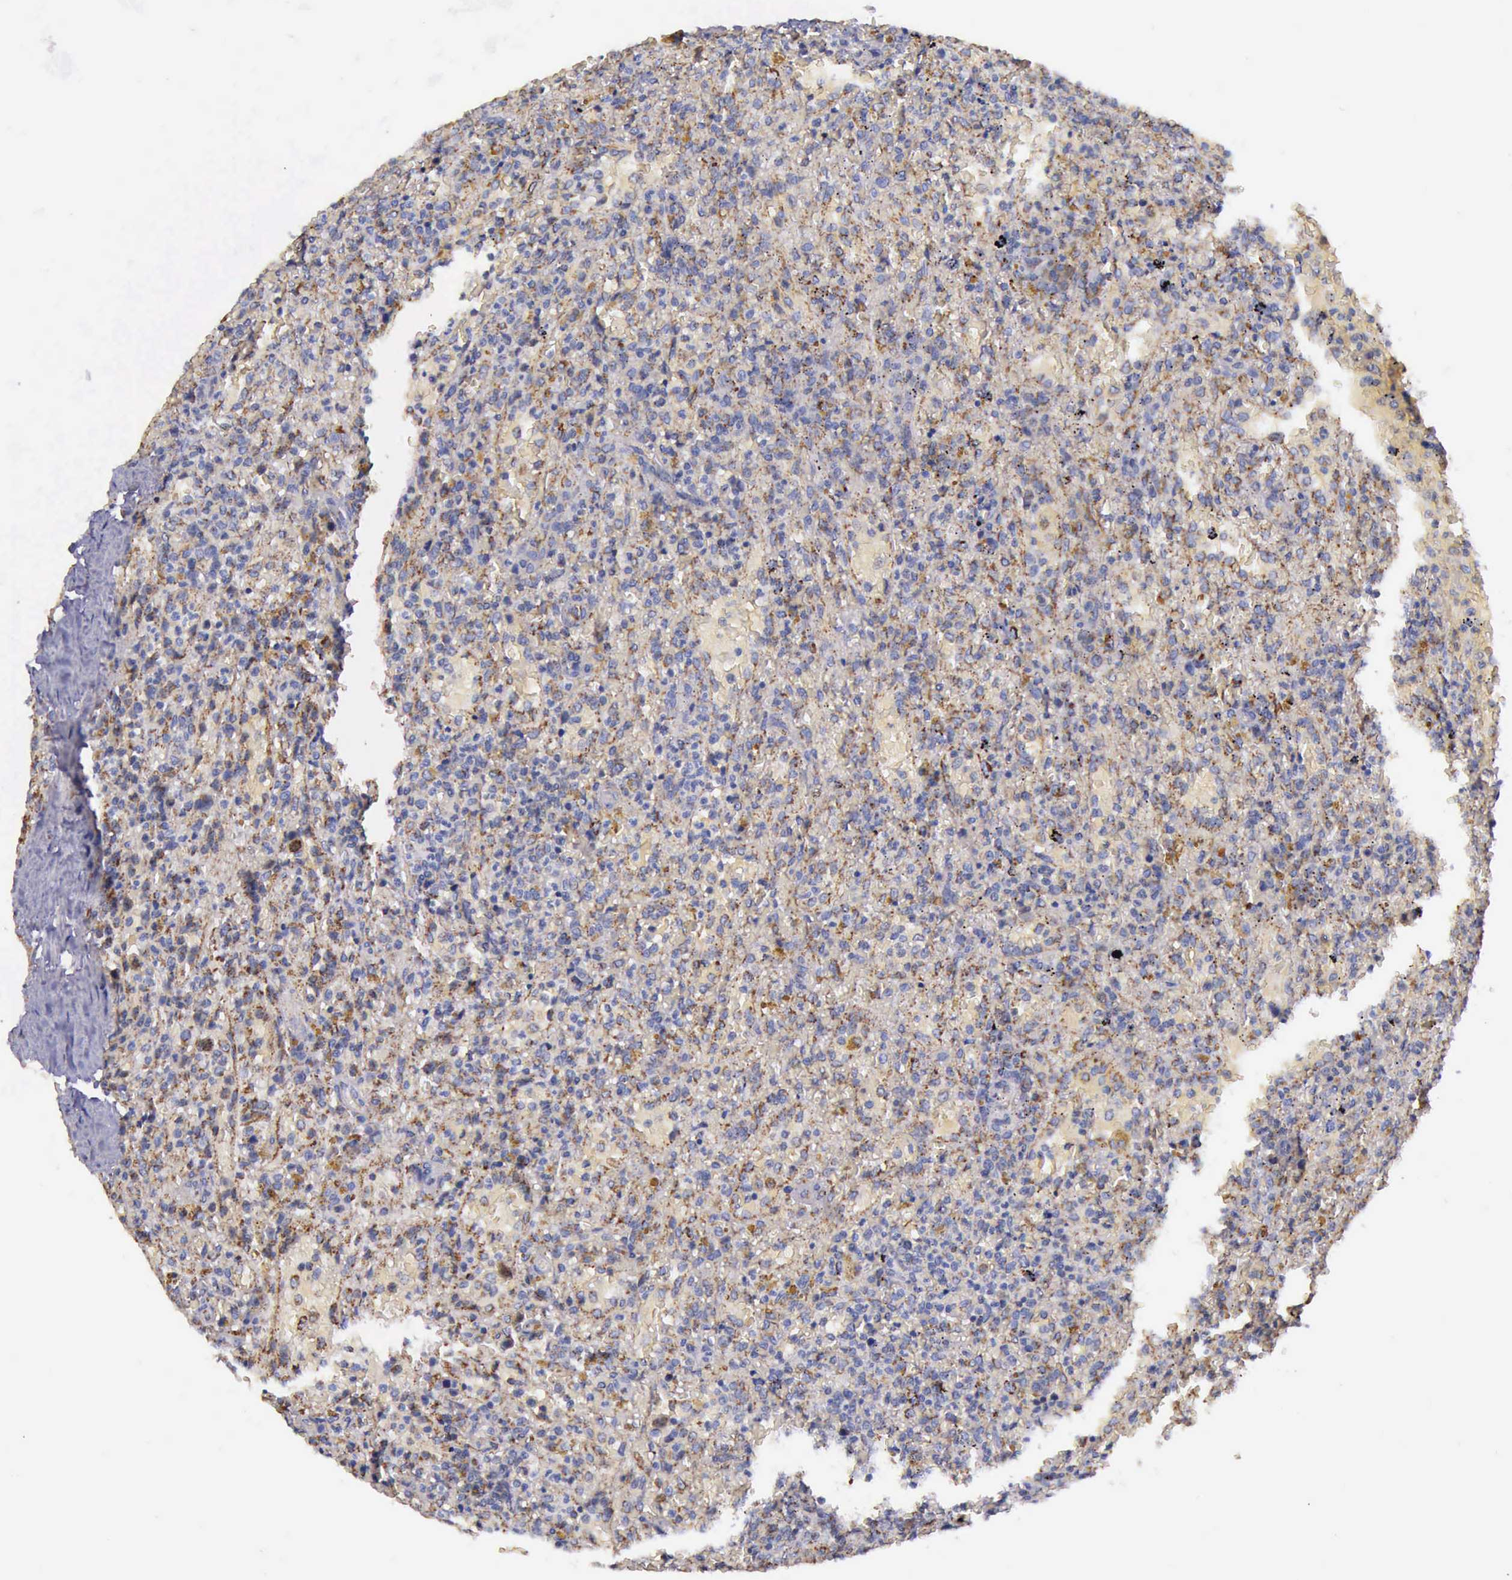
{"staining": {"intensity": "moderate", "quantity": "25%-75%", "location": "cytoplasmic/membranous"}, "tissue": "lymphoma", "cell_type": "Tumor cells", "image_type": "cancer", "snomed": [{"axis": "morphology", "description": "Malignant lymphoma, non-Hodgkin's type, High grade"}, {"axis": "topography", "description": "Spleen"}, {"axis": "topography", "description": "Lymph node"}], "caption": "A medium amount of moderate cytoplasmic/membranous positivity is seen in approximately 25%-75% of tumor cells in lymphoma tissue.", "gene": "TXN2", "patient": {"sex": "female", "age": 70}}